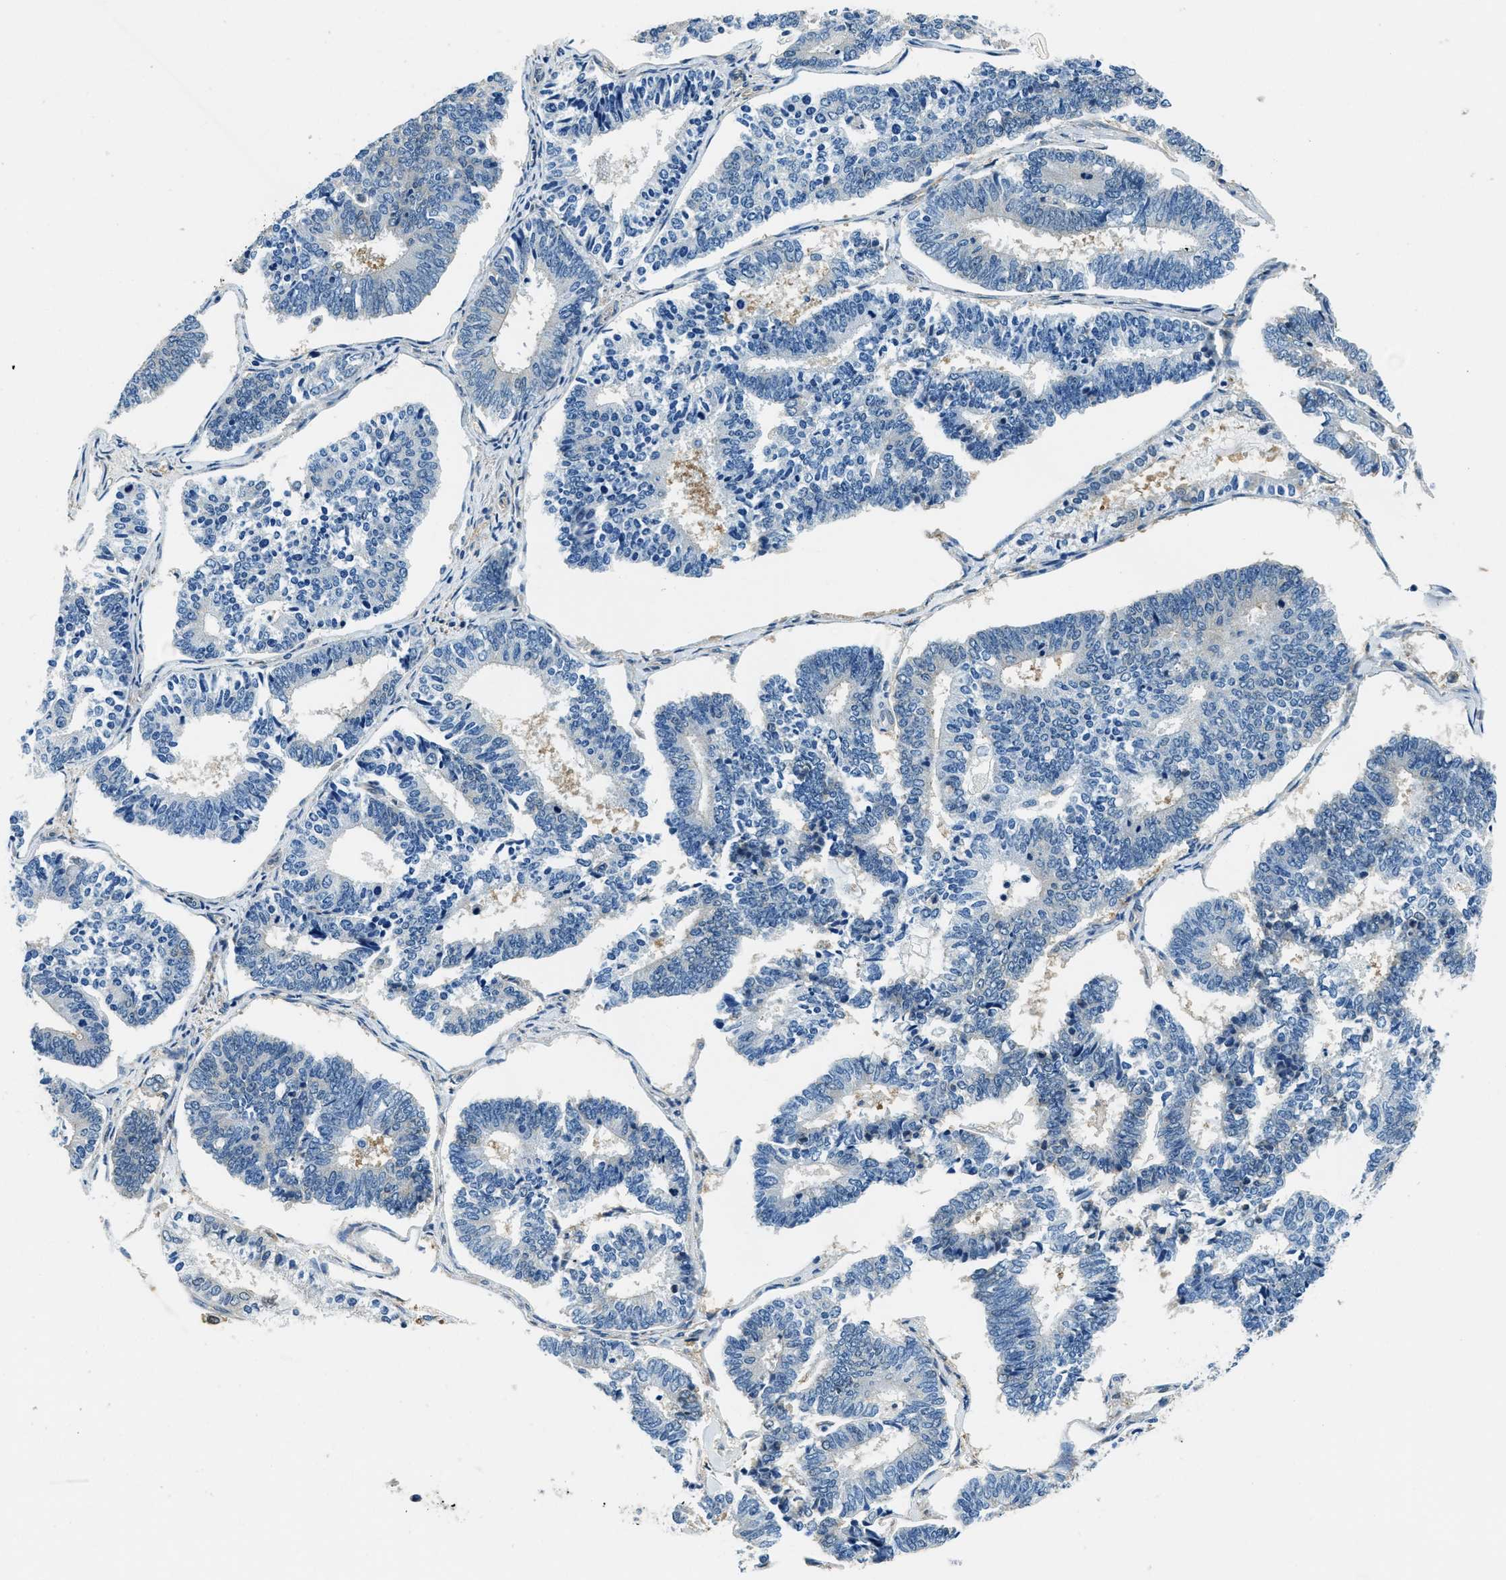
{"staining": {"intensity": "negative", "quantity": "none", "location": "none"}, "tissue": "endometrial cancer", "cell_type": "Tumor cells", "image_type": "cancer", "snomed": [{"axis": "morphology", "description": "Adenocarcinoma, NOS"}, {"axis": "topography", "description": "Endometrium"}], "caption": "The IHC histopathology image has no significant staining in tumor cells of endometrial cancer (adenocarcinoma) tissue.", "gene": "TWF1", "patient": {"sex": "female", "age": 70}}